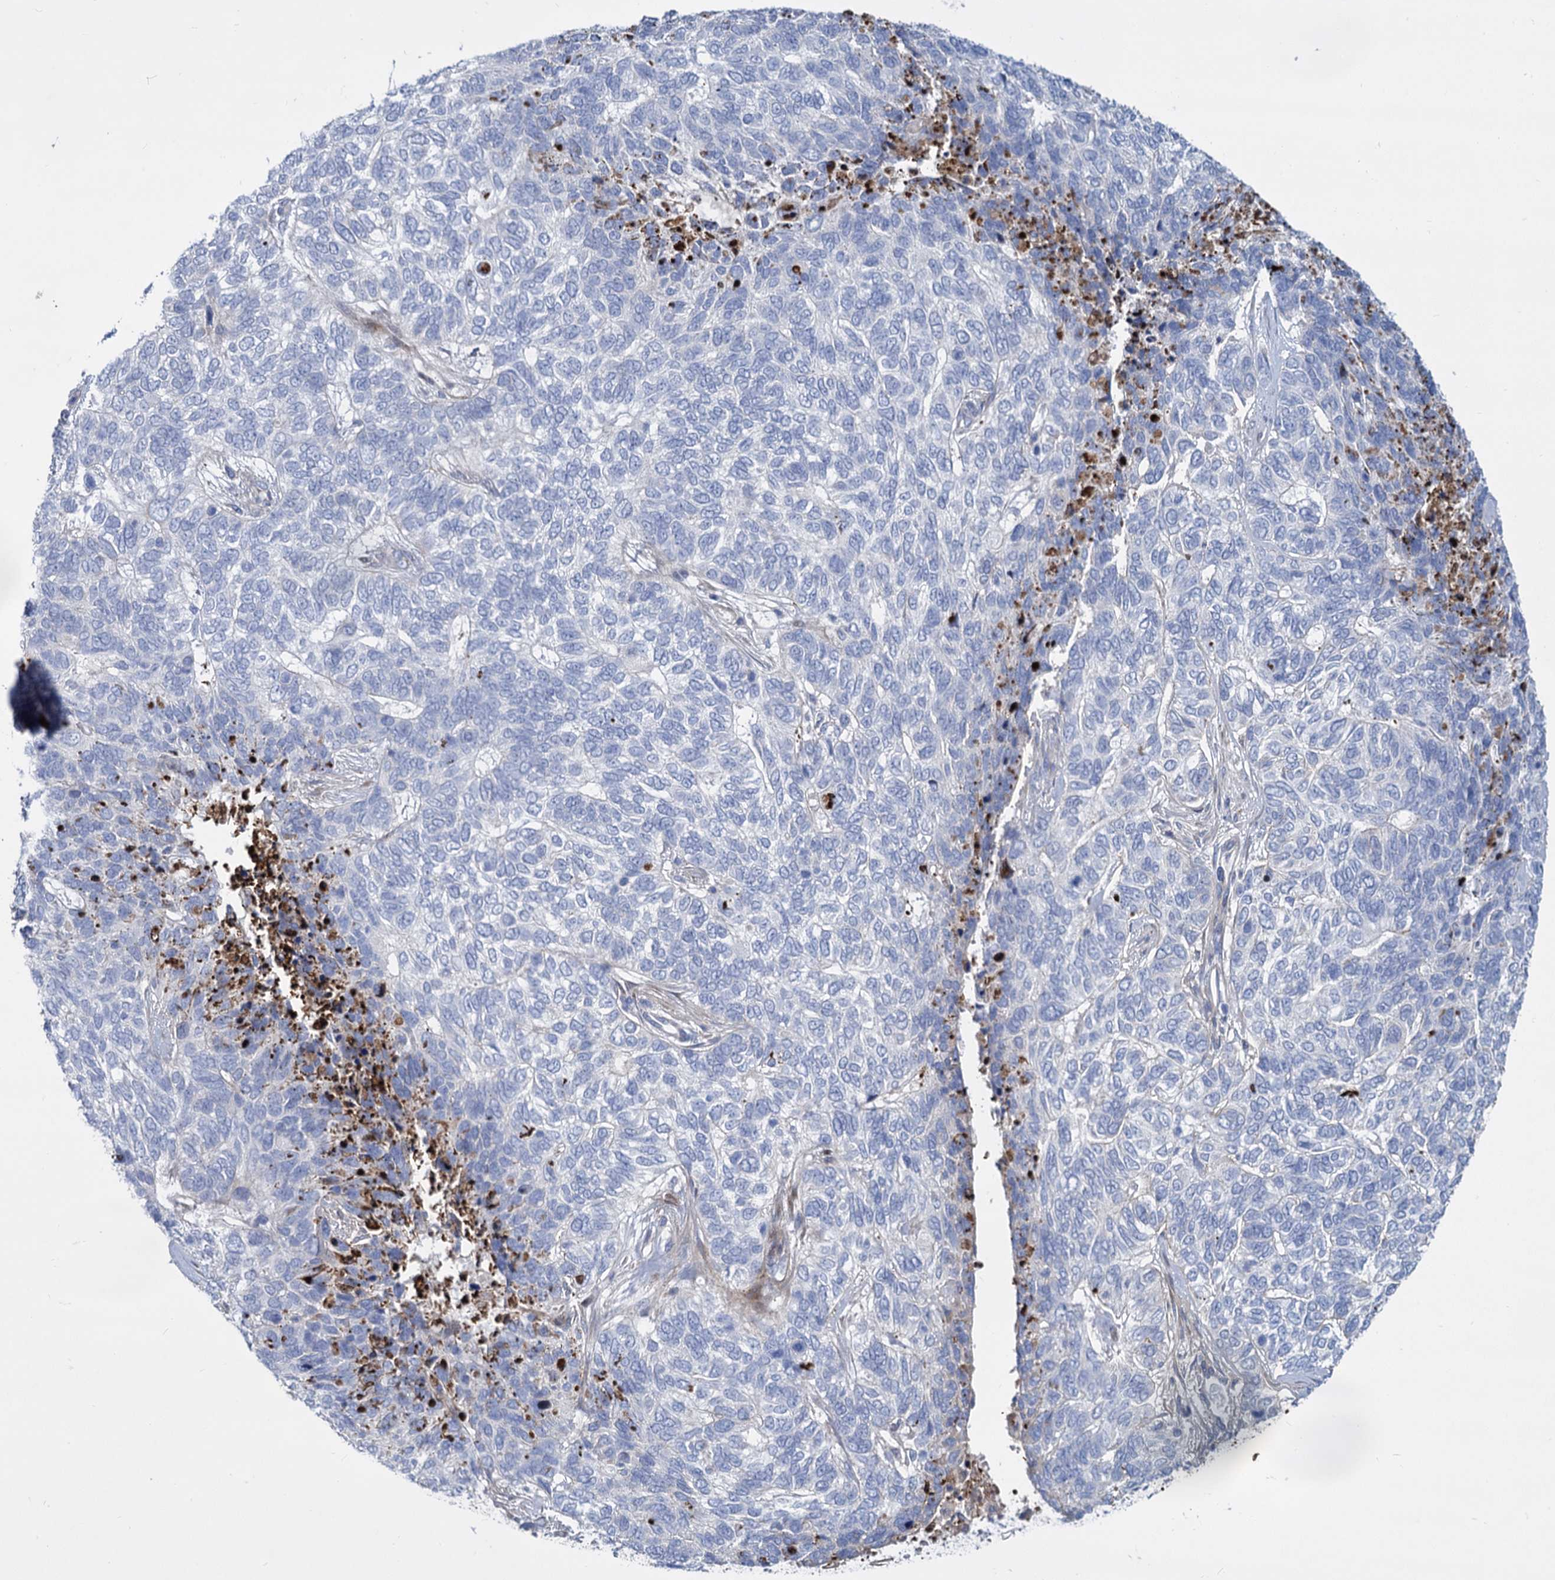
{"staining": {"intensity": "negative", "quantity": "none", "location": "none"}, "tissue": "skin cancer", "cell_type": "Tumor cells", "image_type": "cancer", "snomed": [{"axis": "morphology", "description": "Basal cell carcinoma"}, {"axis": "topography", "description": "Skin"}], "caption": "DAB (3,3'-diaminobenzidine) immunohistochemical staining of human skin cancer (basal cell carcinoma) displays no significant positivity in tumor cells.", "gene": "TRIM77", "patient": {"sex": "female", "age": 65}}